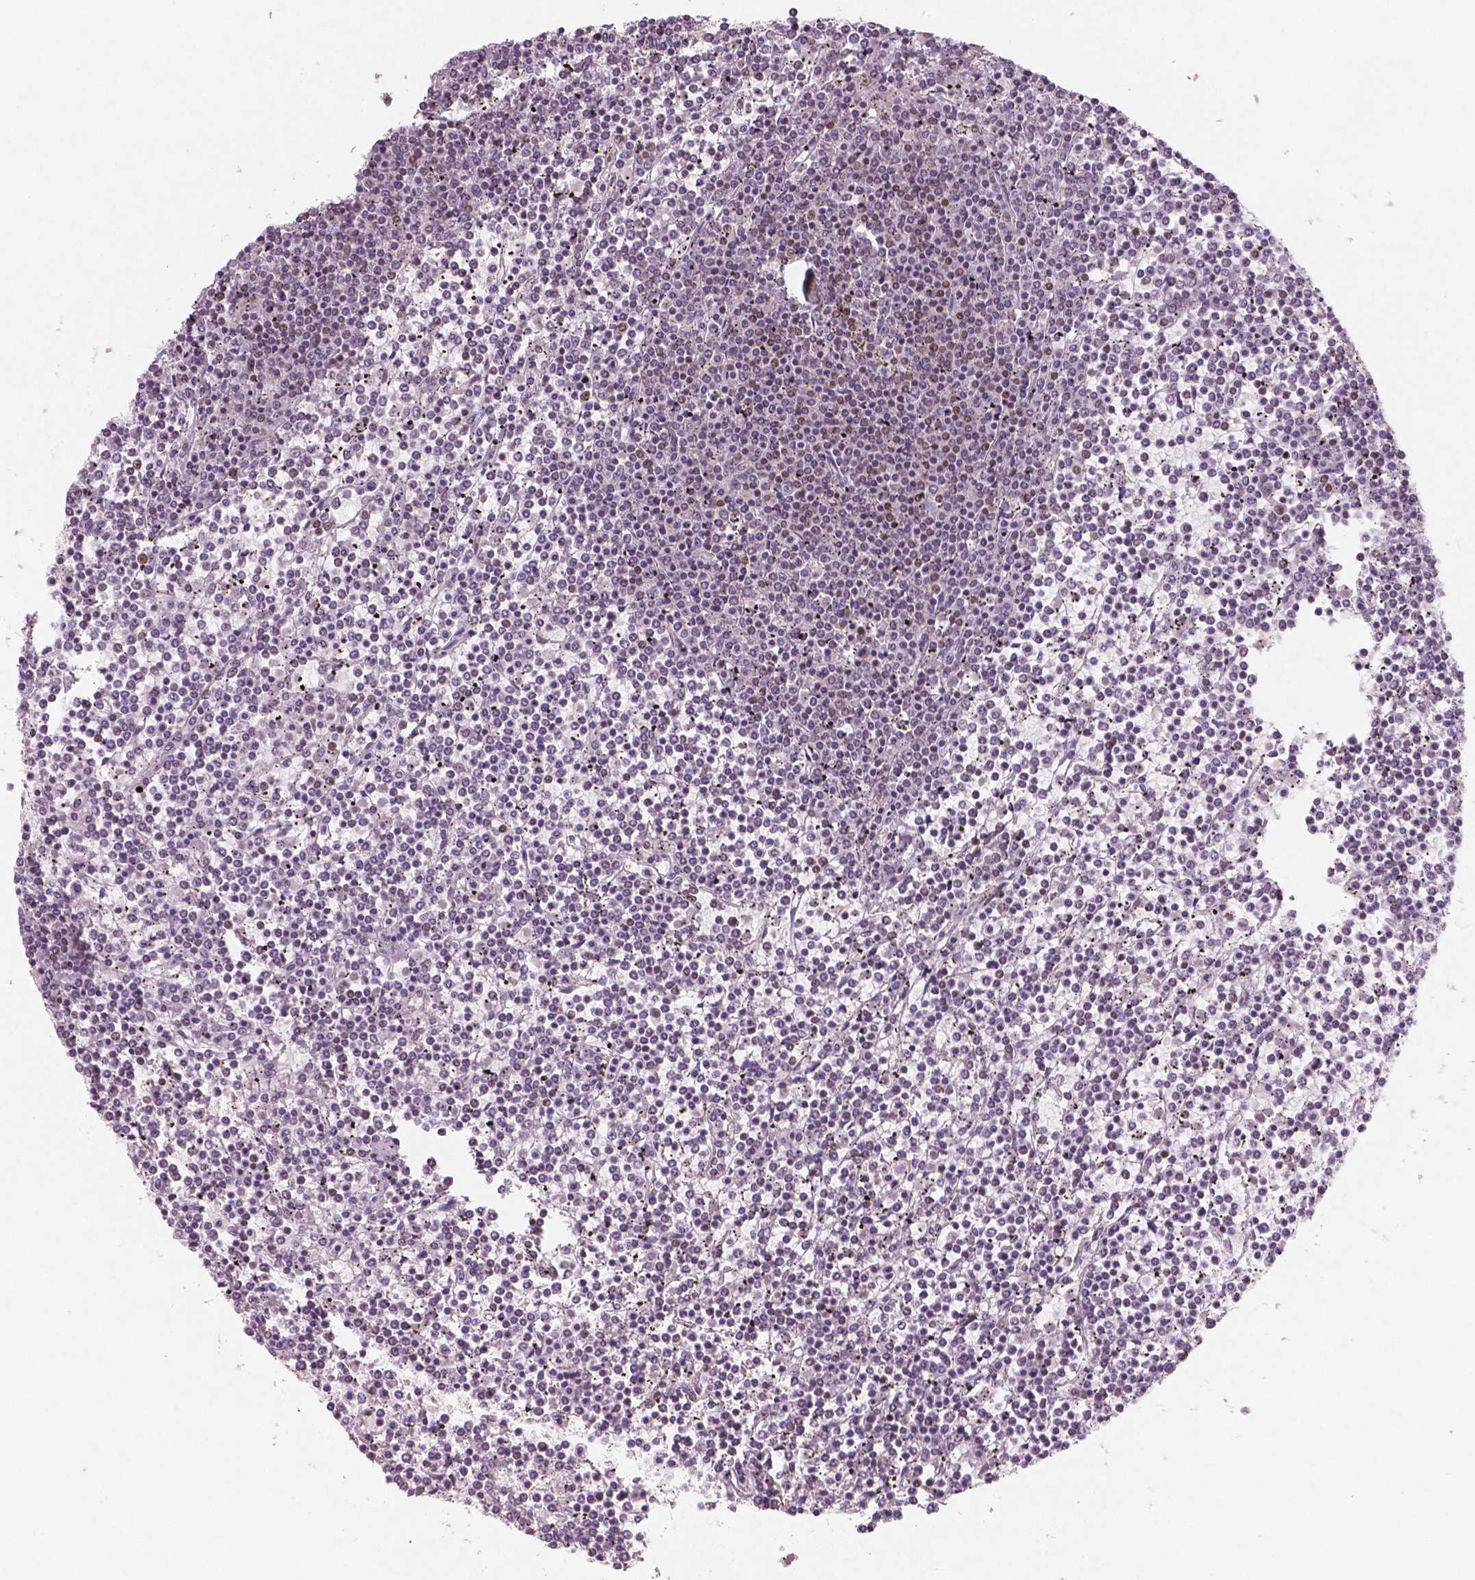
{"staining": {"intensity": "negative", "quantity": "none", "location": "none"}, "tissue": "lymphoma", "cell_type": "Tumor cells", "image_type": "cancer", "snomed": [{"axis": "morphology", "description": "Malignant lymphoma, non-Hodgkin's type, Low grade"}, {"axis": "topography", "description": "Spleen"}], "caption": "This is an immunohistochemistry image of malignant lymphoma, non-Hodgkin's type (low-grade). There is no positivity in tumor cells.", "gene": "BRD4", "patient": {"sex": "female", "age": 19}}